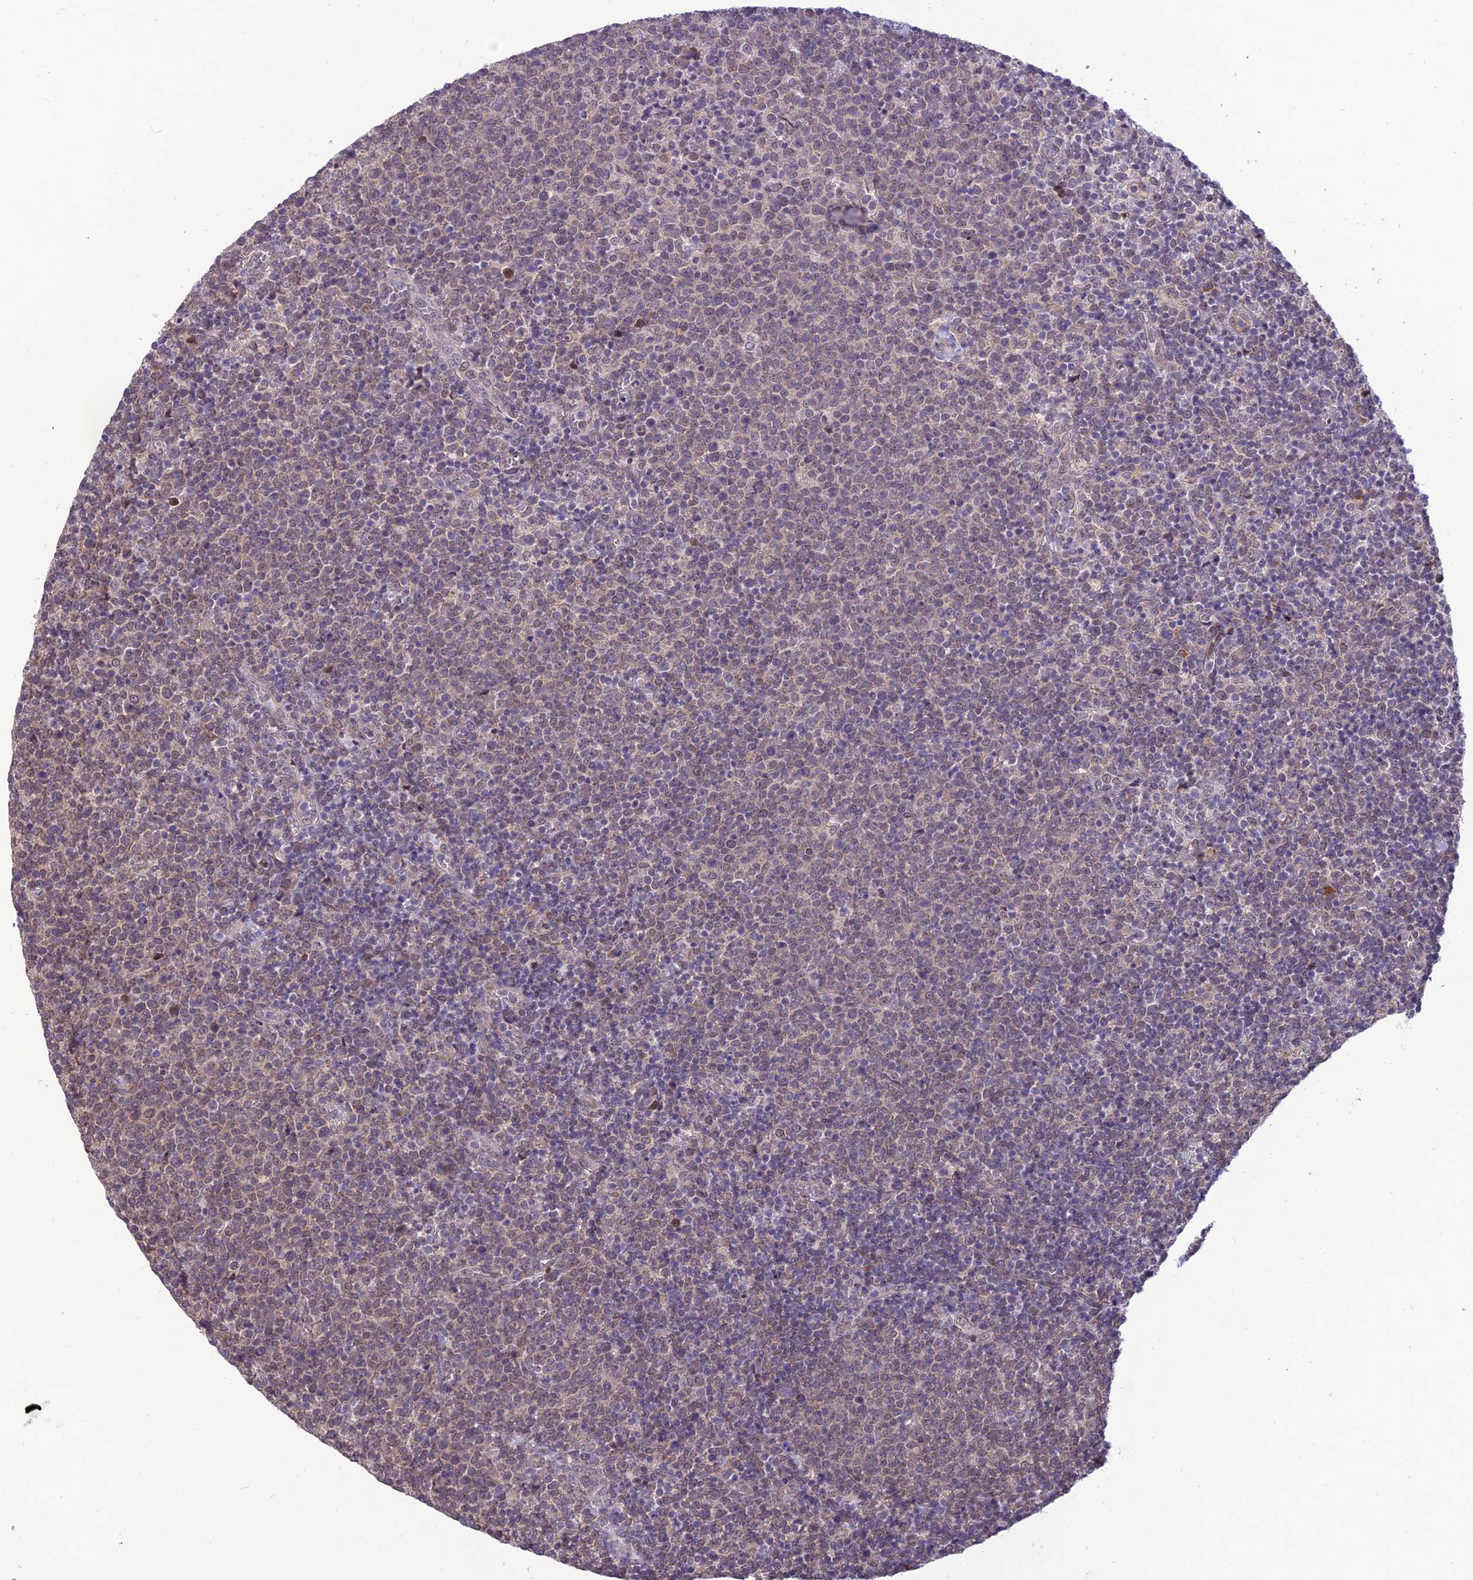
{"staining": {"intensity": "weak", "quantity": "25%-75%", "location": "nuclear"}, "tissue": "lymphoma", "cell_type": "Tumor cells", "image_type": "cancer", "snomed": [{"axis": "morphology", "description": "Malignant lymphoma, non-Hodgkin's type, High grade"}, {"axis": "topography", "description": "Lymph node"}], "caption": "About 25%-75% of tumor cells in human lymphoma show weak nuclear protein positivity as visualized by brown immunohistochemical staining.", "gene": "FBRS", "patient": {"sex": "male", "age": 61}}